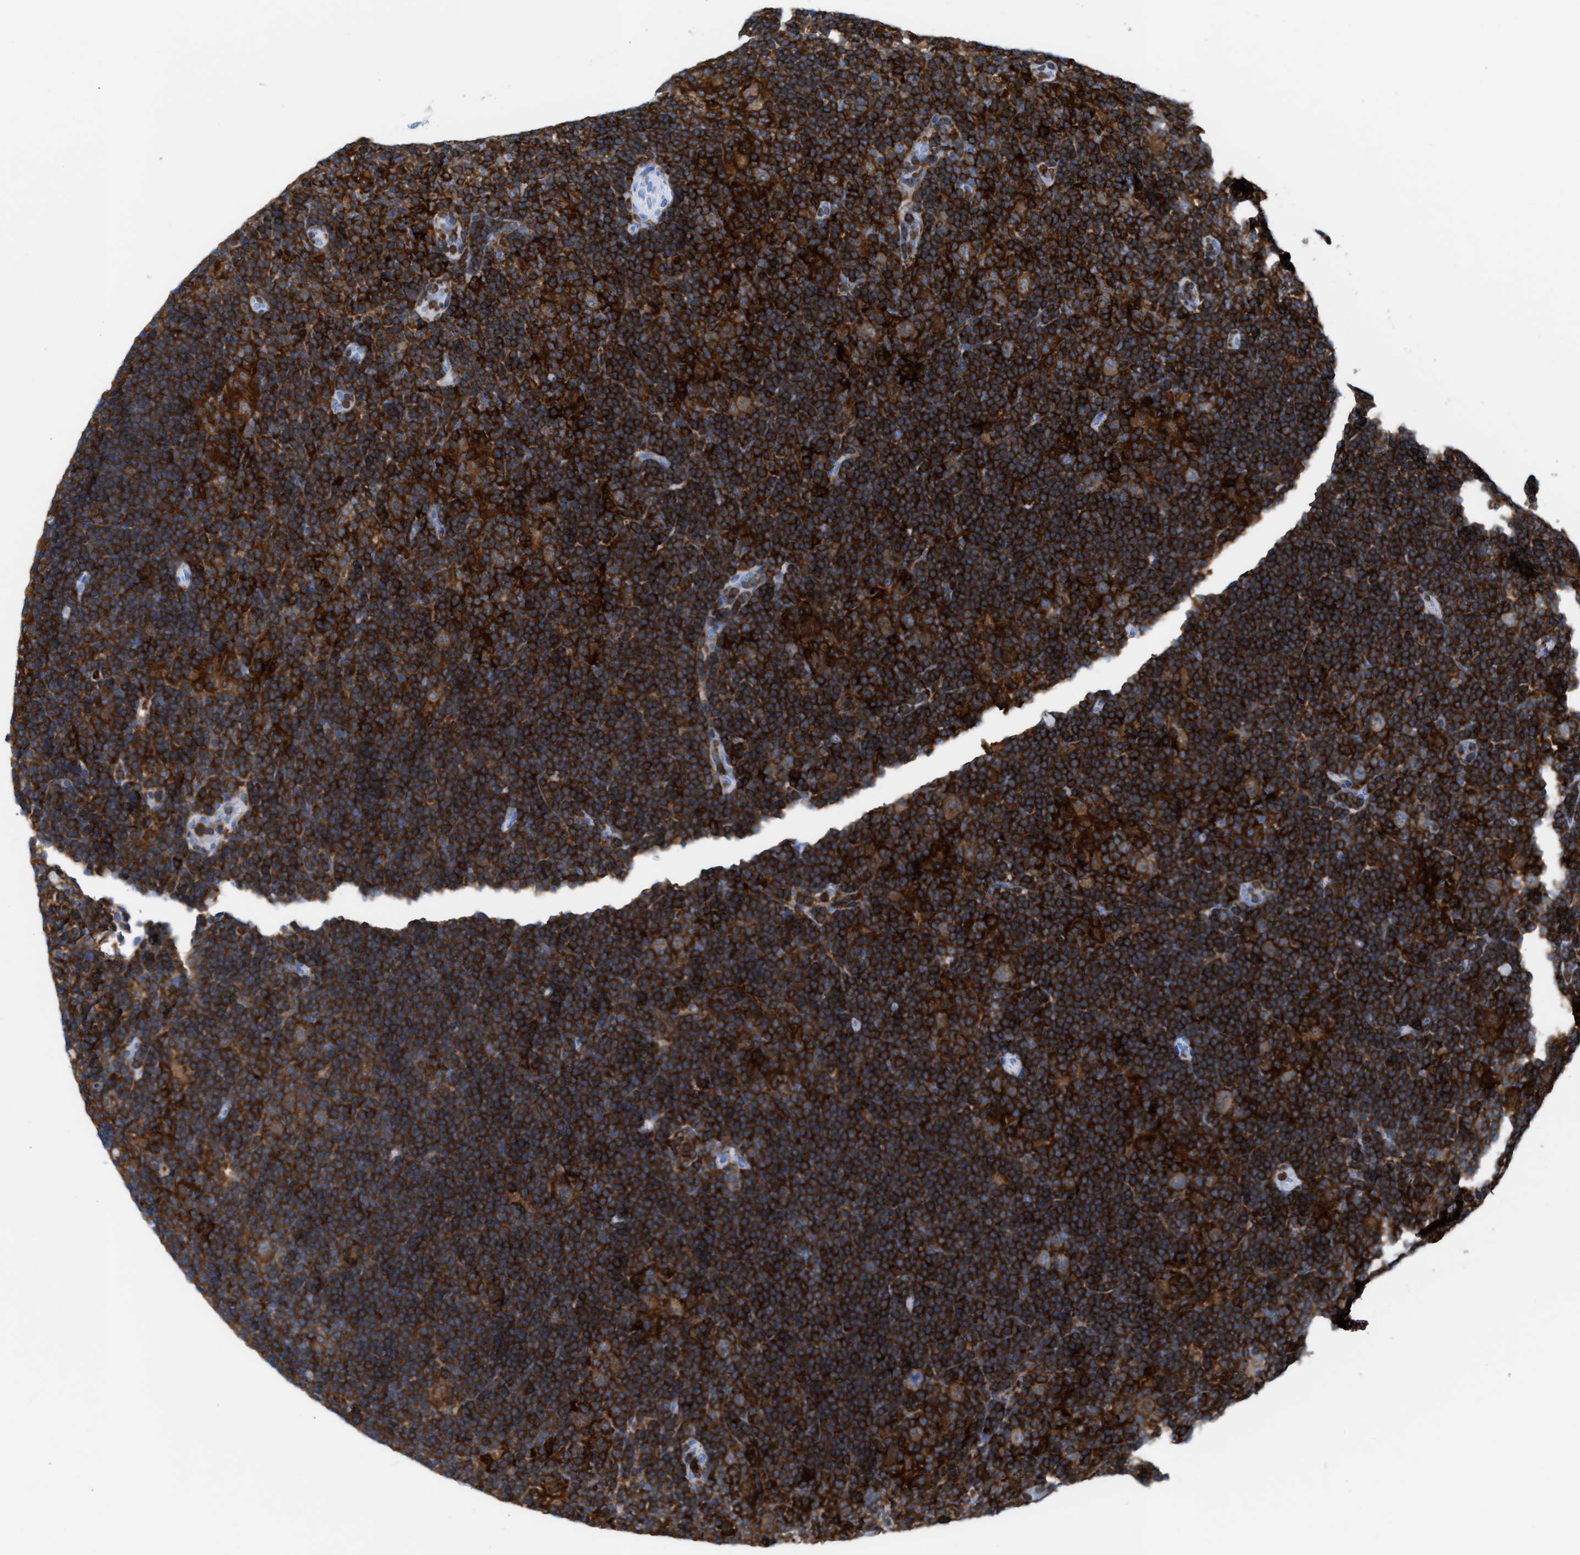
{"staining": {"intensity": "moderate", "quantity": ">75%", "location": "cytoplasmic/membranous"}, "tissue": "lymphoma", "cell_type": "Tumor cells", "image_type": "cancer", "snomed": [{"axis": "morphology", "description": "Hodgkin's disease, NOS"}, {"axis": "topography", "description": "Lymph node"}], "caption": "This photomicrograph exhibits immunohistochemistry (IHC) staining of human lymphoma, with medium moderate cytoplasmic/membranous expression in approximately >75% of tumor cells.", "gene": "LCP1", "patient": {"sex": "female", "age": 57}}